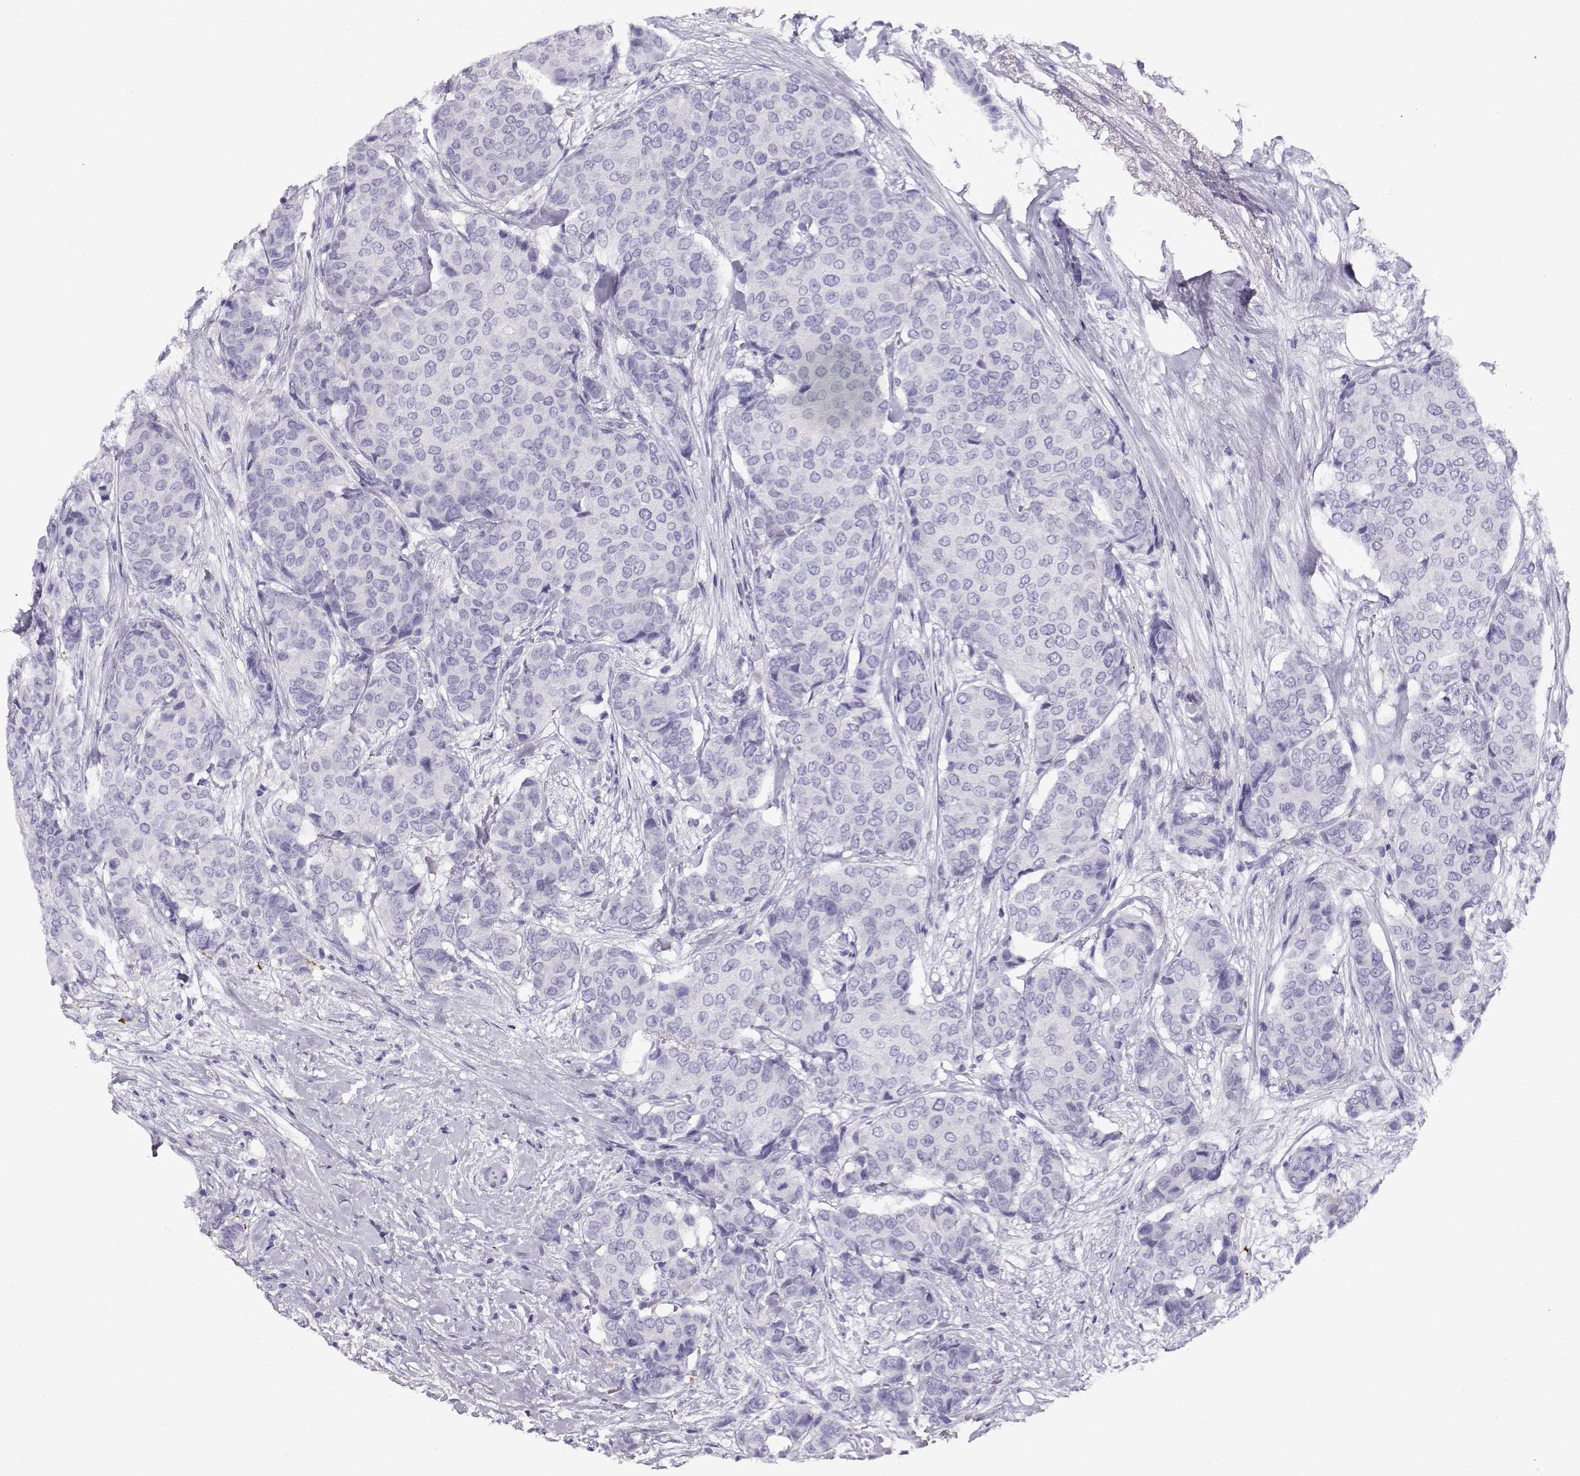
{"staining": {"intensity": "negative", "quantity": "none", "location": "none"}, "tissue": "breast cancer", "cell_type": "Tumor cells", "image_type": "cancer", "snomed": [{"axis": "morphology", "description": "Duct carcinoma"}, {"axis": "topography", "description": "Breast"}], "caption": "This is an IHC image of human infiltrating ductal carcinoma (breast). There is no staining in tumor cells.", "gene": "CRX", "patient": {"sex": "female", "age": 75}}